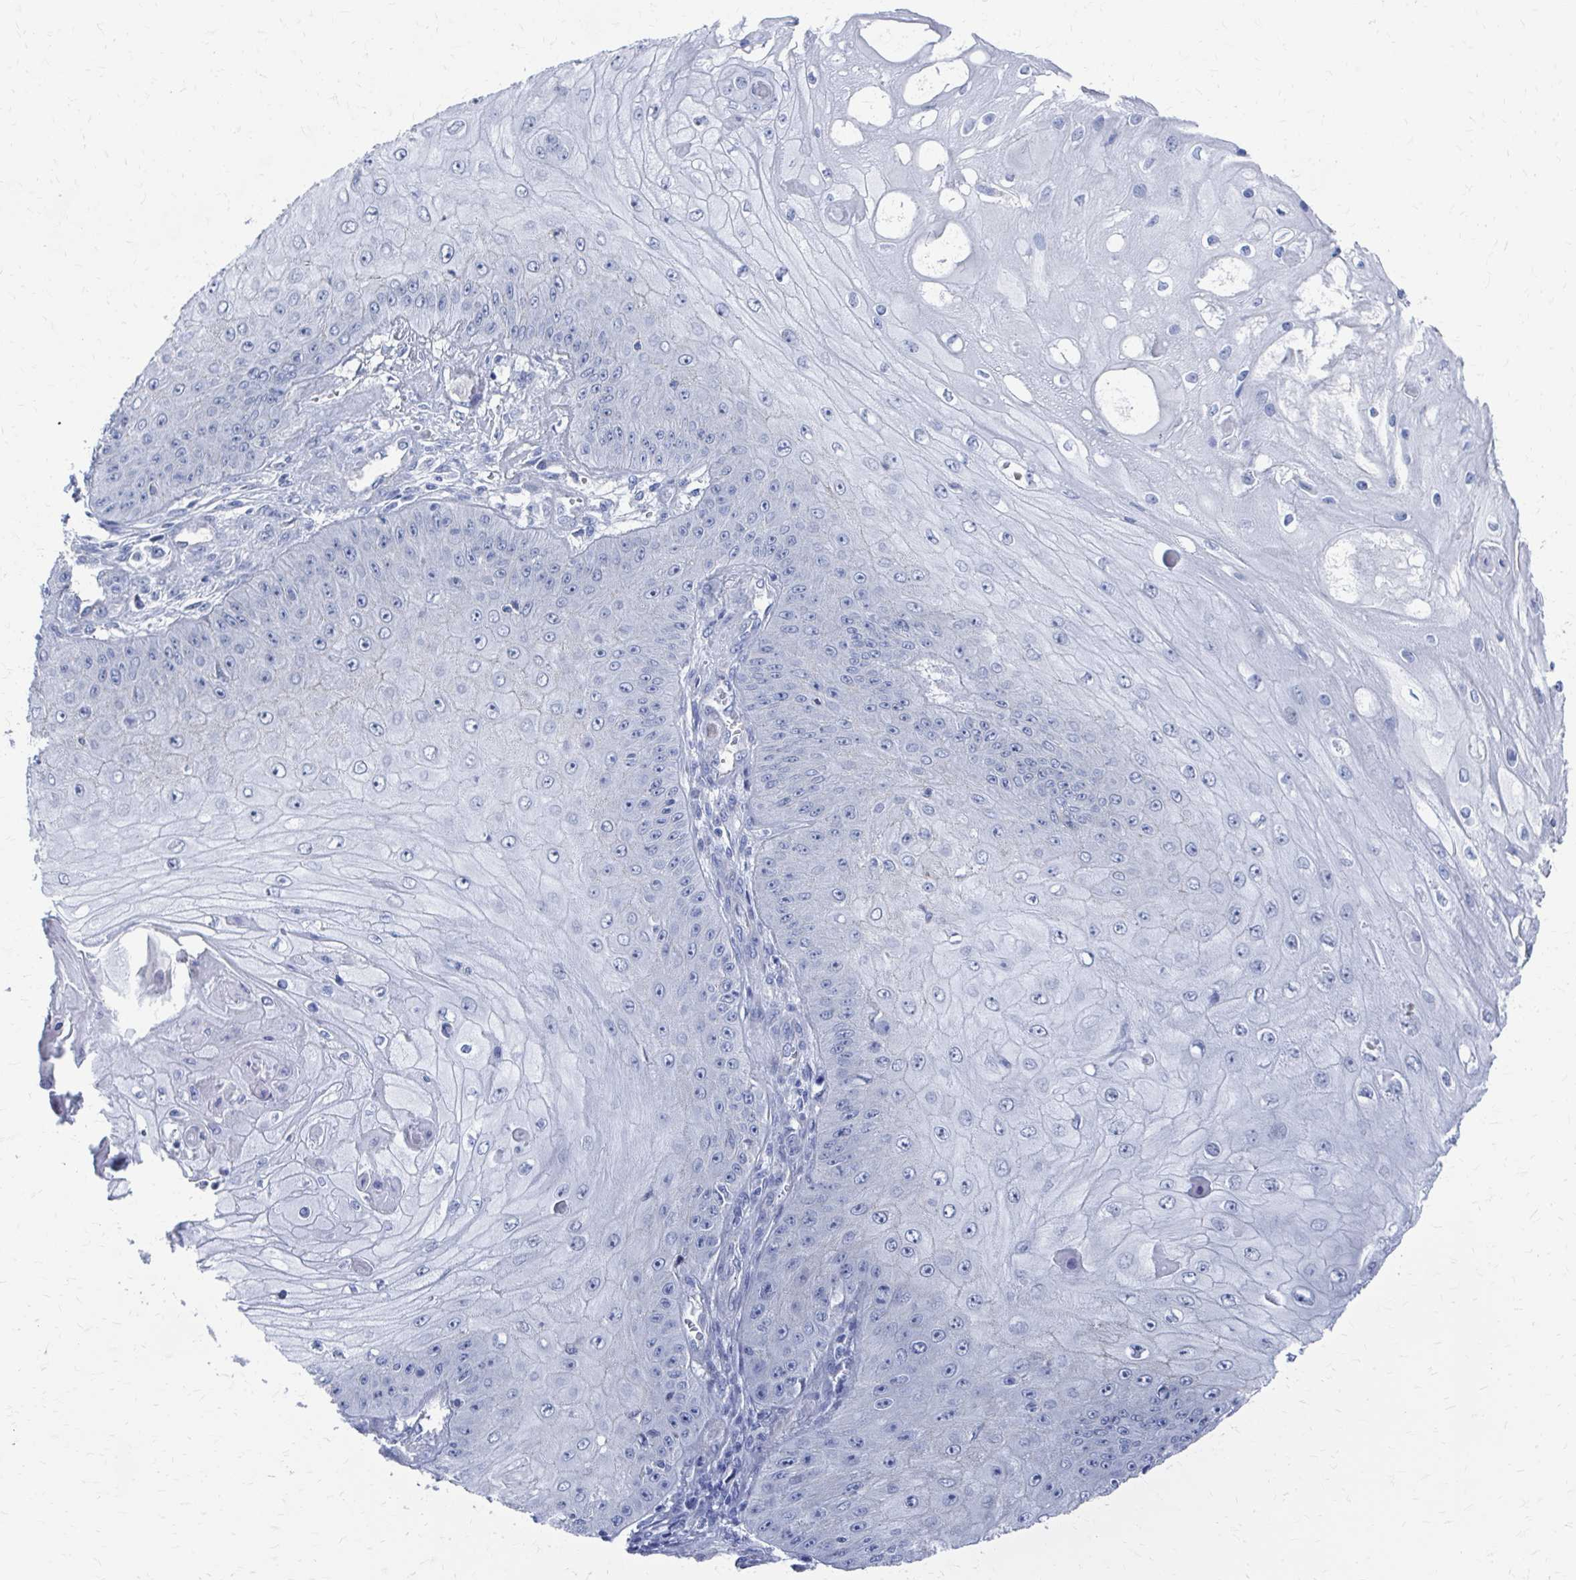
{"staining": {"intensity": "negative", "quantity": "none", "location": "none"}, "tissue": "skin cancer", "cell_type": "Tumor cells", "image_type": "cancer", "snomed": [{"axis": "morphology", "description": "Squamous cell carcinoma, NOS"}, {"axis": "topography", "description": "Skin"}], "caption": "This is an immunohistochemistry photomicrograph of human squamous cell carcinoma (skin). There is no staining in tumor cells.", "gene": "PLEKHG7", "patient": {"sex": "male", "age": 70}}